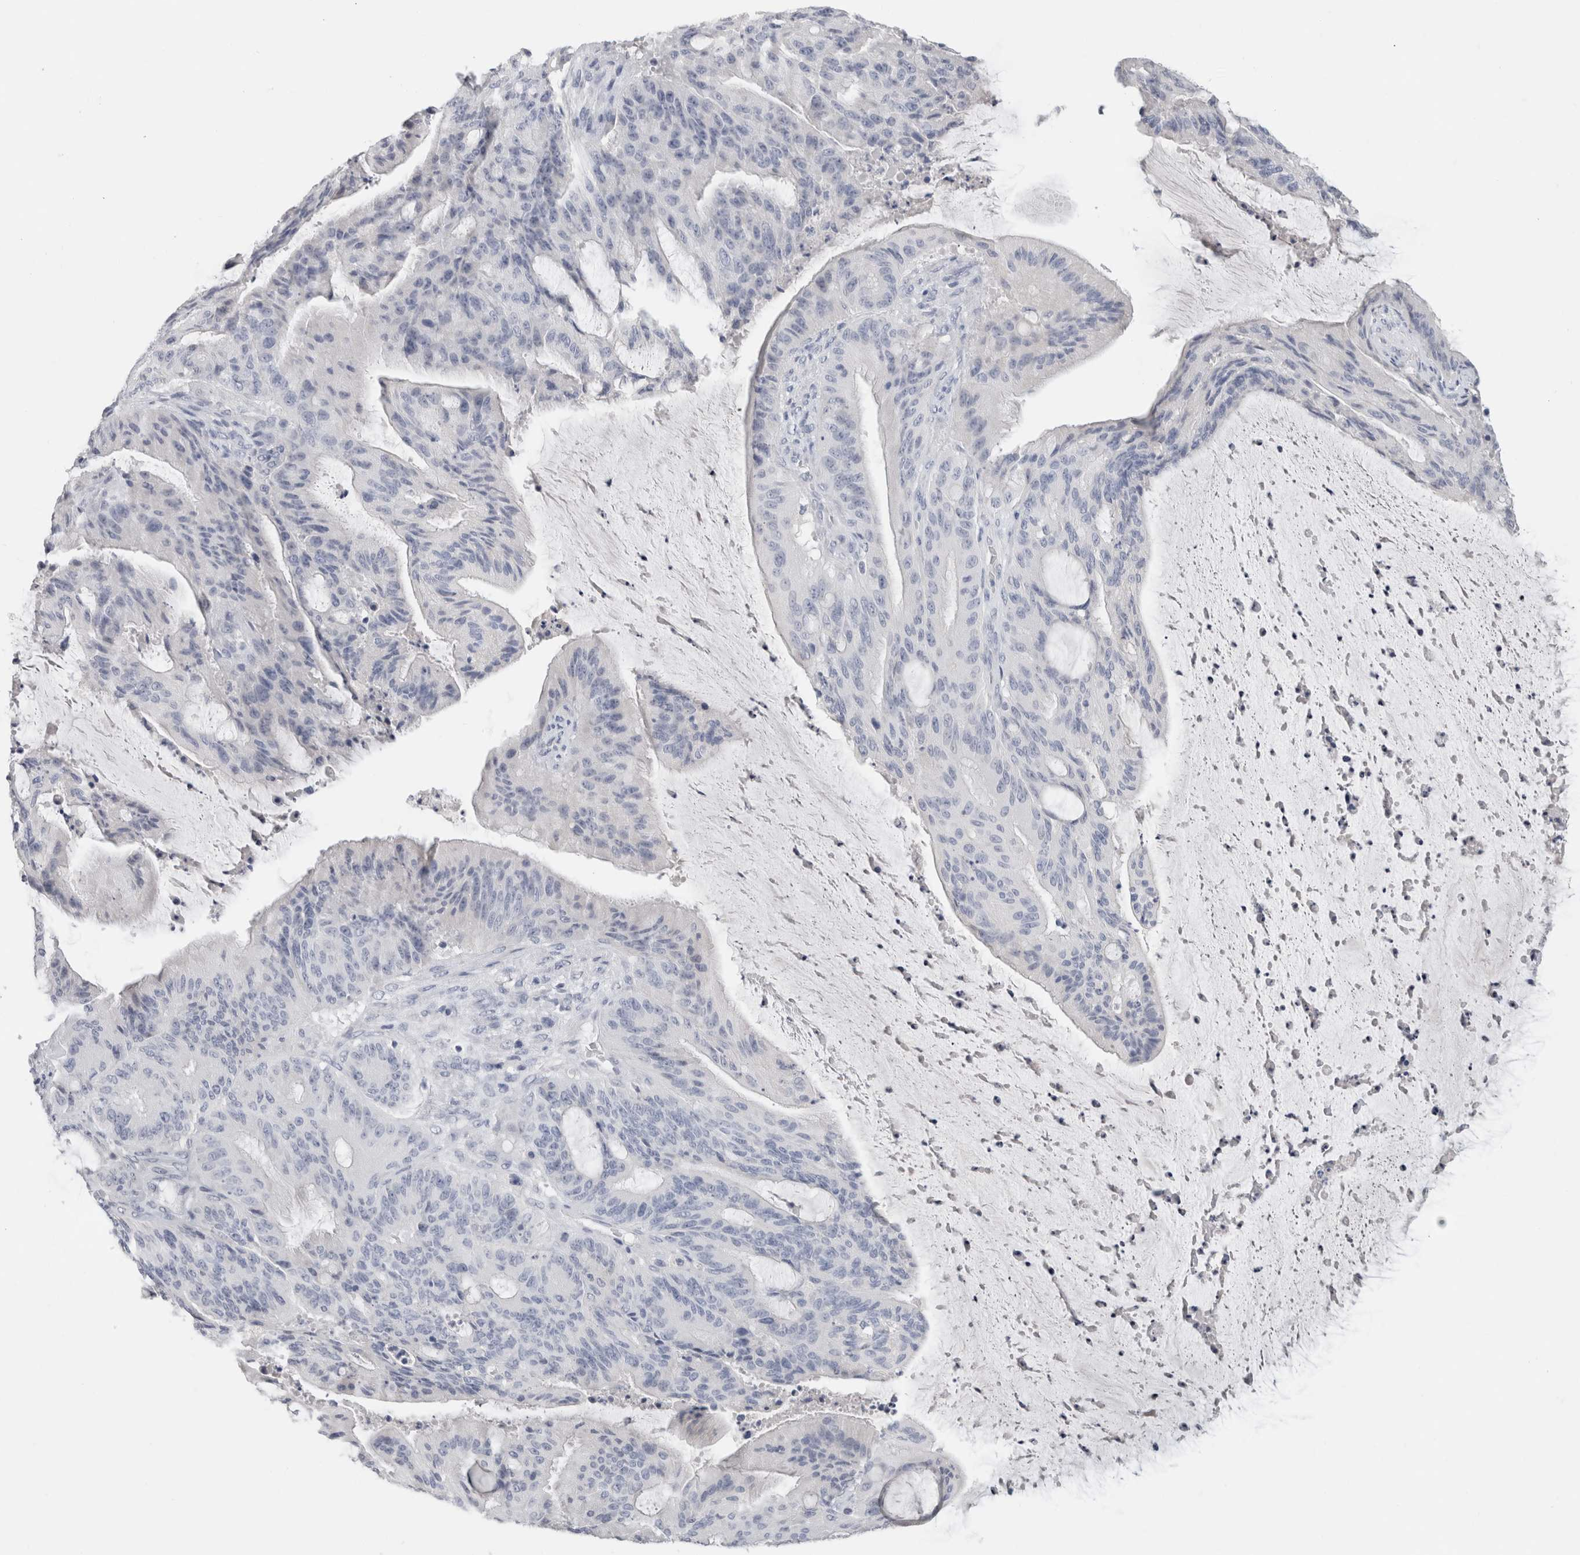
{"staining": {"intensity": "negative", "quantity": "none", "location": "none"}, "tissue": "liver cancer", "cell_type": "Tumor cells", "image_type": "cancer", "snomed": [{"axis": "morphology", "description": "Normal tissue, NOS"}, {"axis": "morphology", "description": "Cholangiocarcinoma"}, {"axis": "topography", "description": "Liver"}, {"axis": "topography", "description": "Peripheral nerve tissue"}], "caption": "Tumor cells show no significant protein expression in liver cancer. (DAB immunohistochemistry, high magnification).", "gene": "BCAN", "patient": {"sex": "female", "age": 73}}